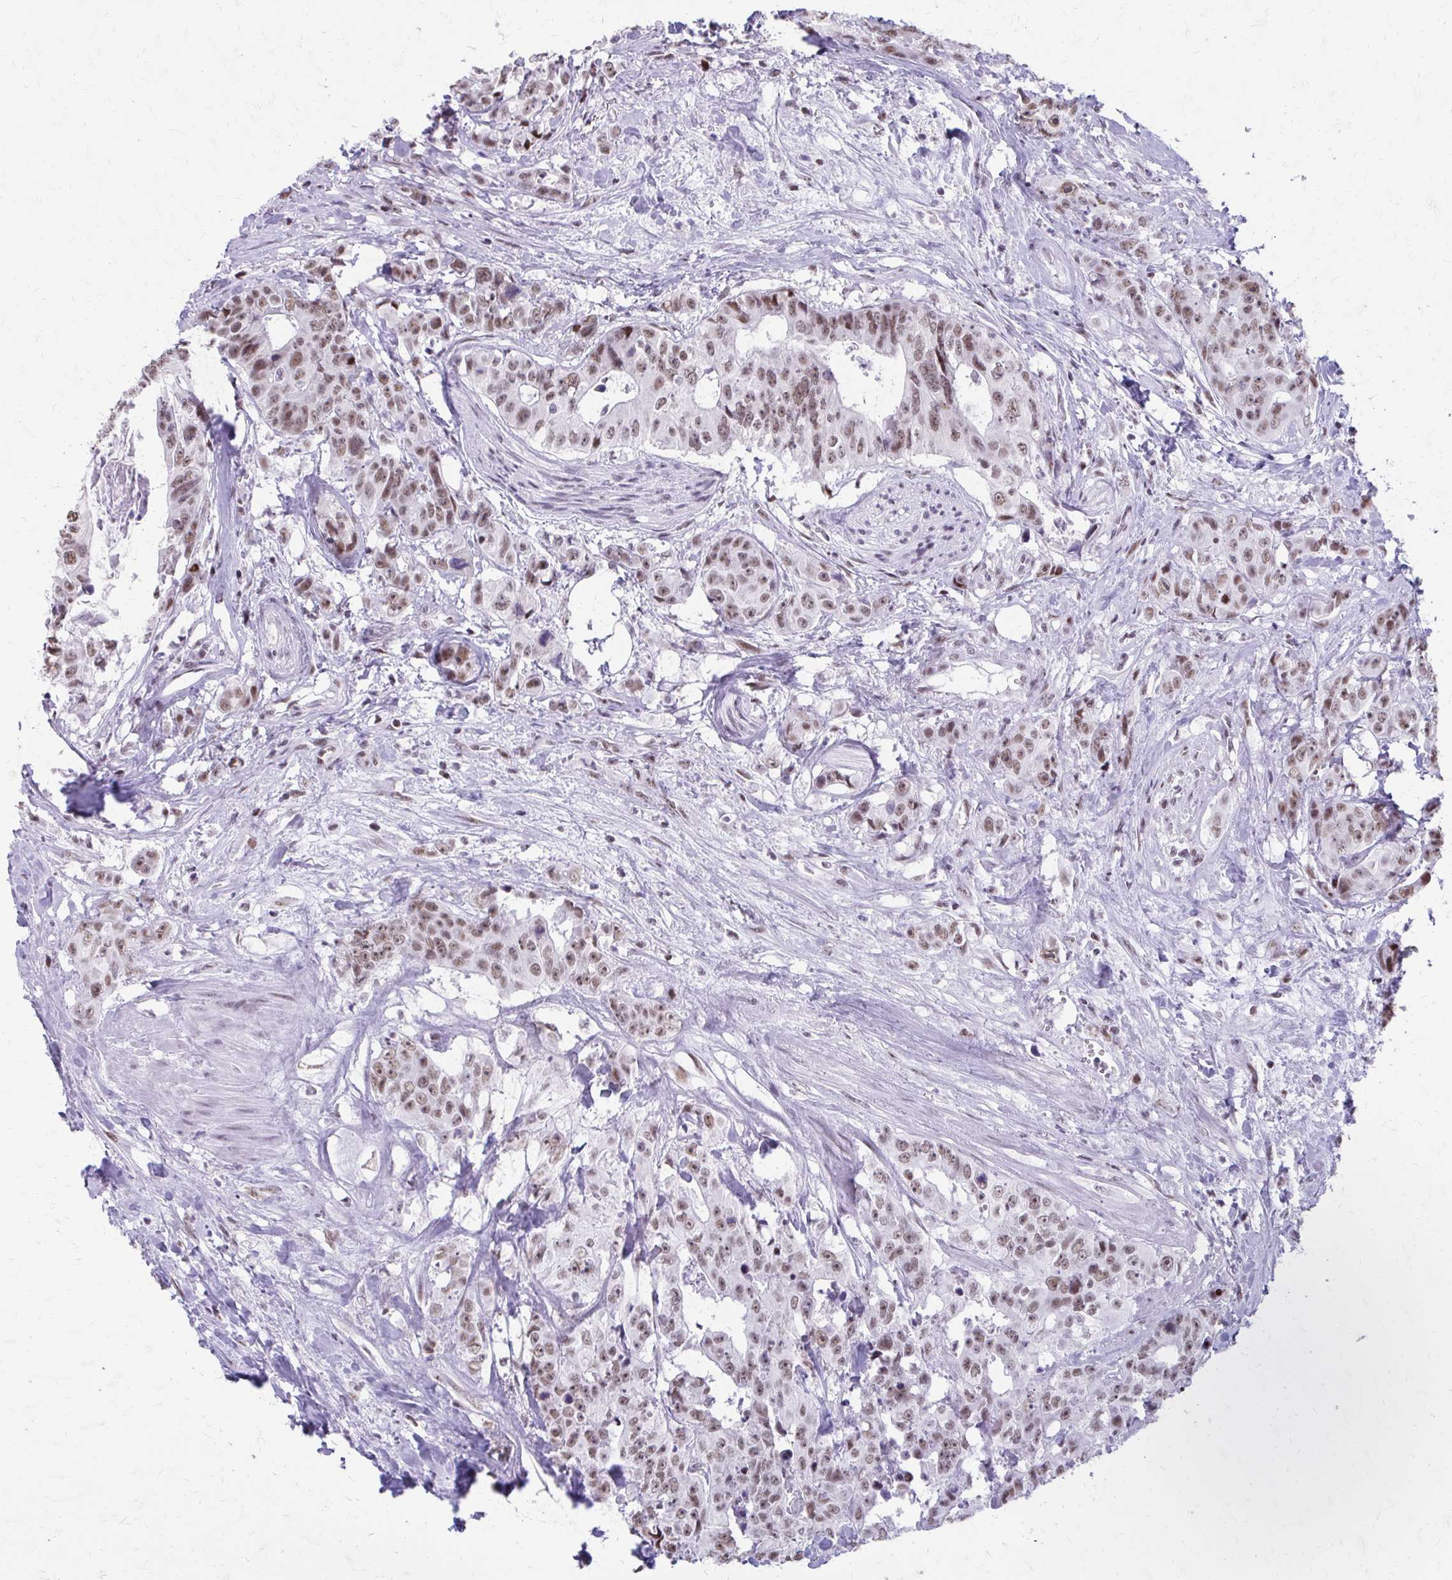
{"staining": {"intensity": "weak", "quantity": ">75%", "location": "nuclear"}, "tissue": "colorectal cancer", "cell_type": "Tumor cells", "image_type": "cancer", "snomed": [{"axis": "morphology", "description": "Adenocarcinoma, NOS"}, {"axis": "topography", "description": "Rectum"}], "caption": "About >75% of tumor cells in human colorectal cancer demonstrate weak nuclear protein expression as visualized by brown immunohistochemical staining.", "gene": "SS18", "patient": {"sex": "female", "age": 62}}